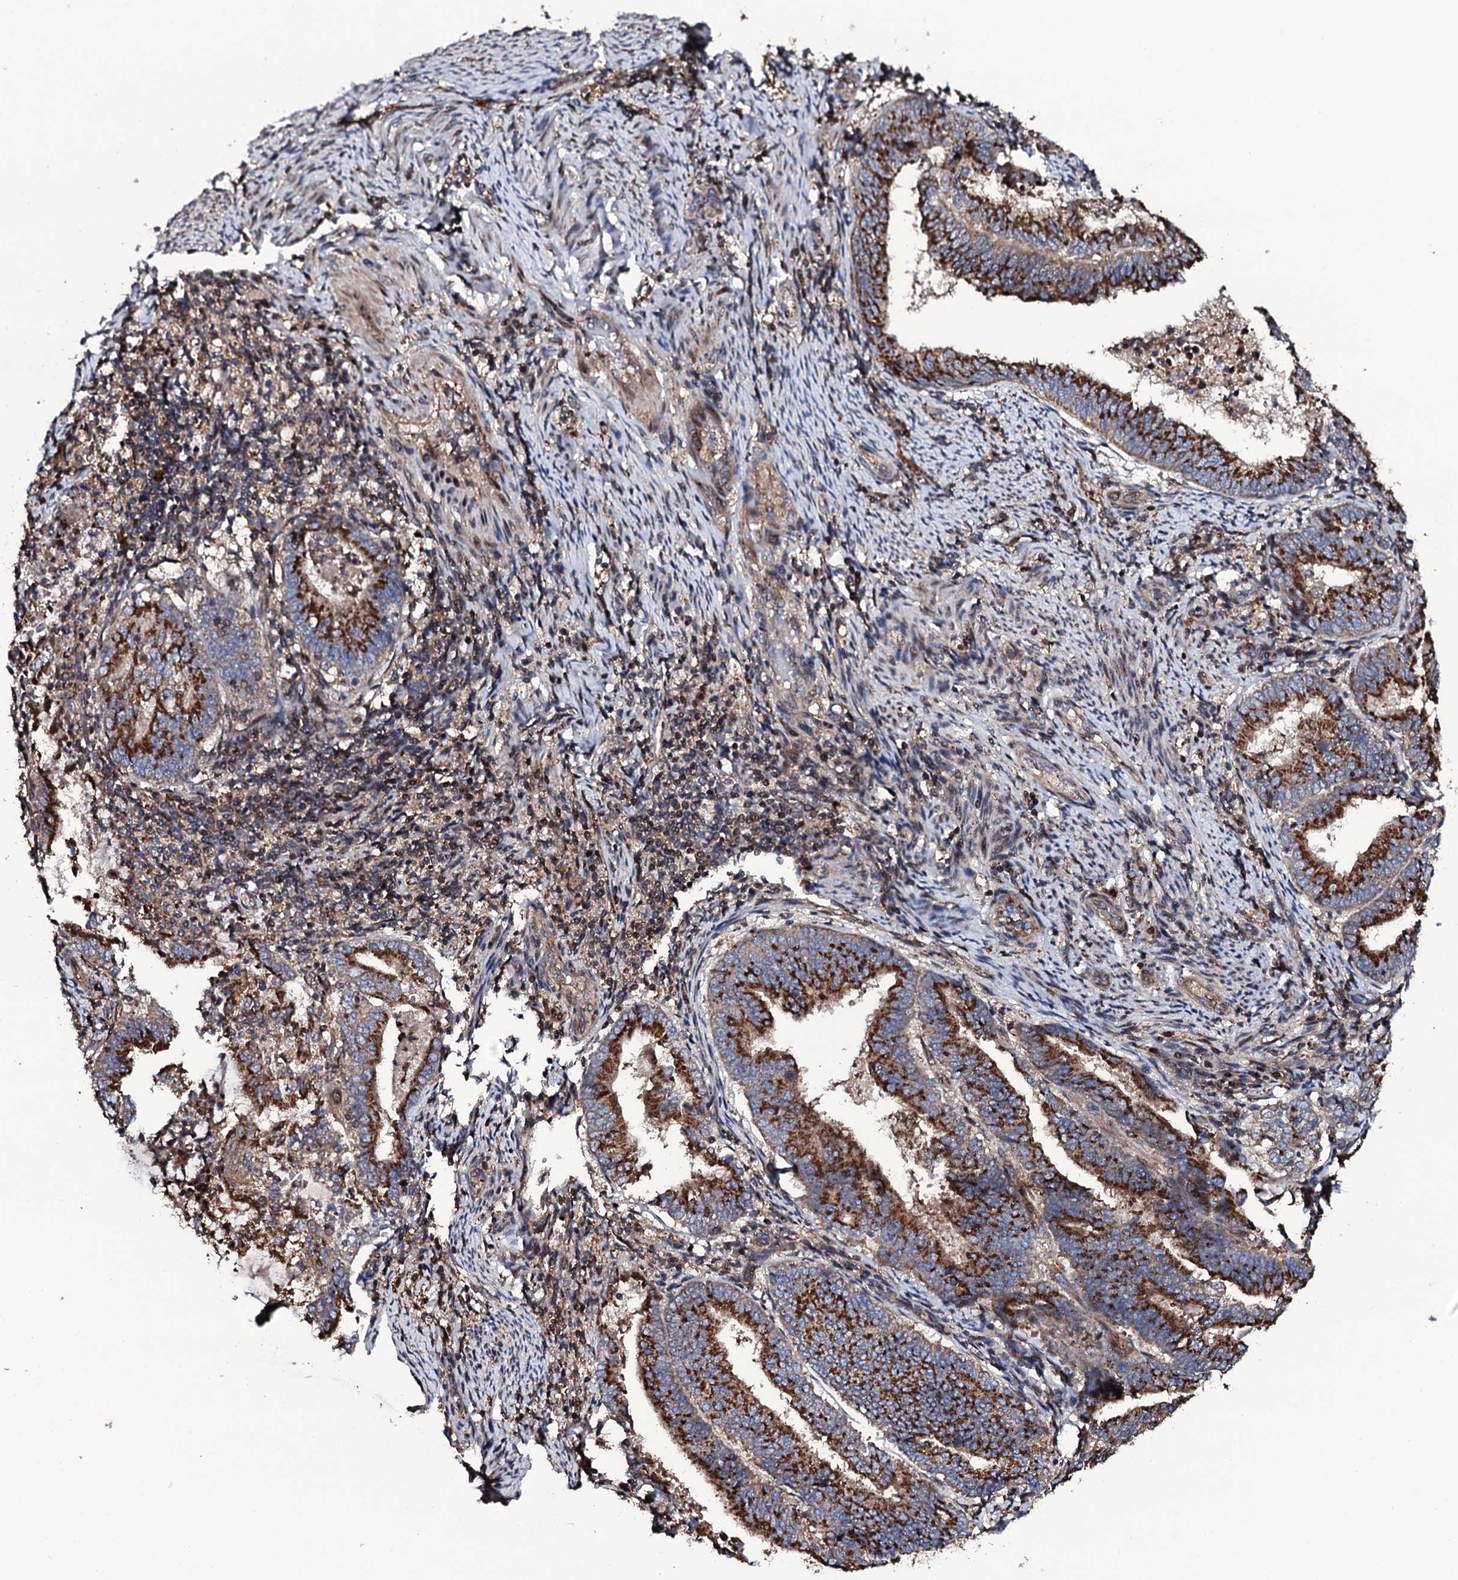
{"staining": {"intensity": "strong", "quantity": ">75%", "location": "cytoplasmic/membranous"}, "tissue": "endometrial cancer", "cell_type": "Tumor cells", "image_type": "cancer", "snomed": [{"axis": "morphology", "description": "Adenocarcinoma, NOS"}, {"axis": "topography", "description": "Endometrium"}], "caption": "Adenocarcinoma (endometrial) was stained to show a protein in brown. There is high levels of strong cytoplasmic/membranous positivity in about >75% of tumor cells.", "gene": "PLET1", "patient": {"sex": "female", "age": 80}}